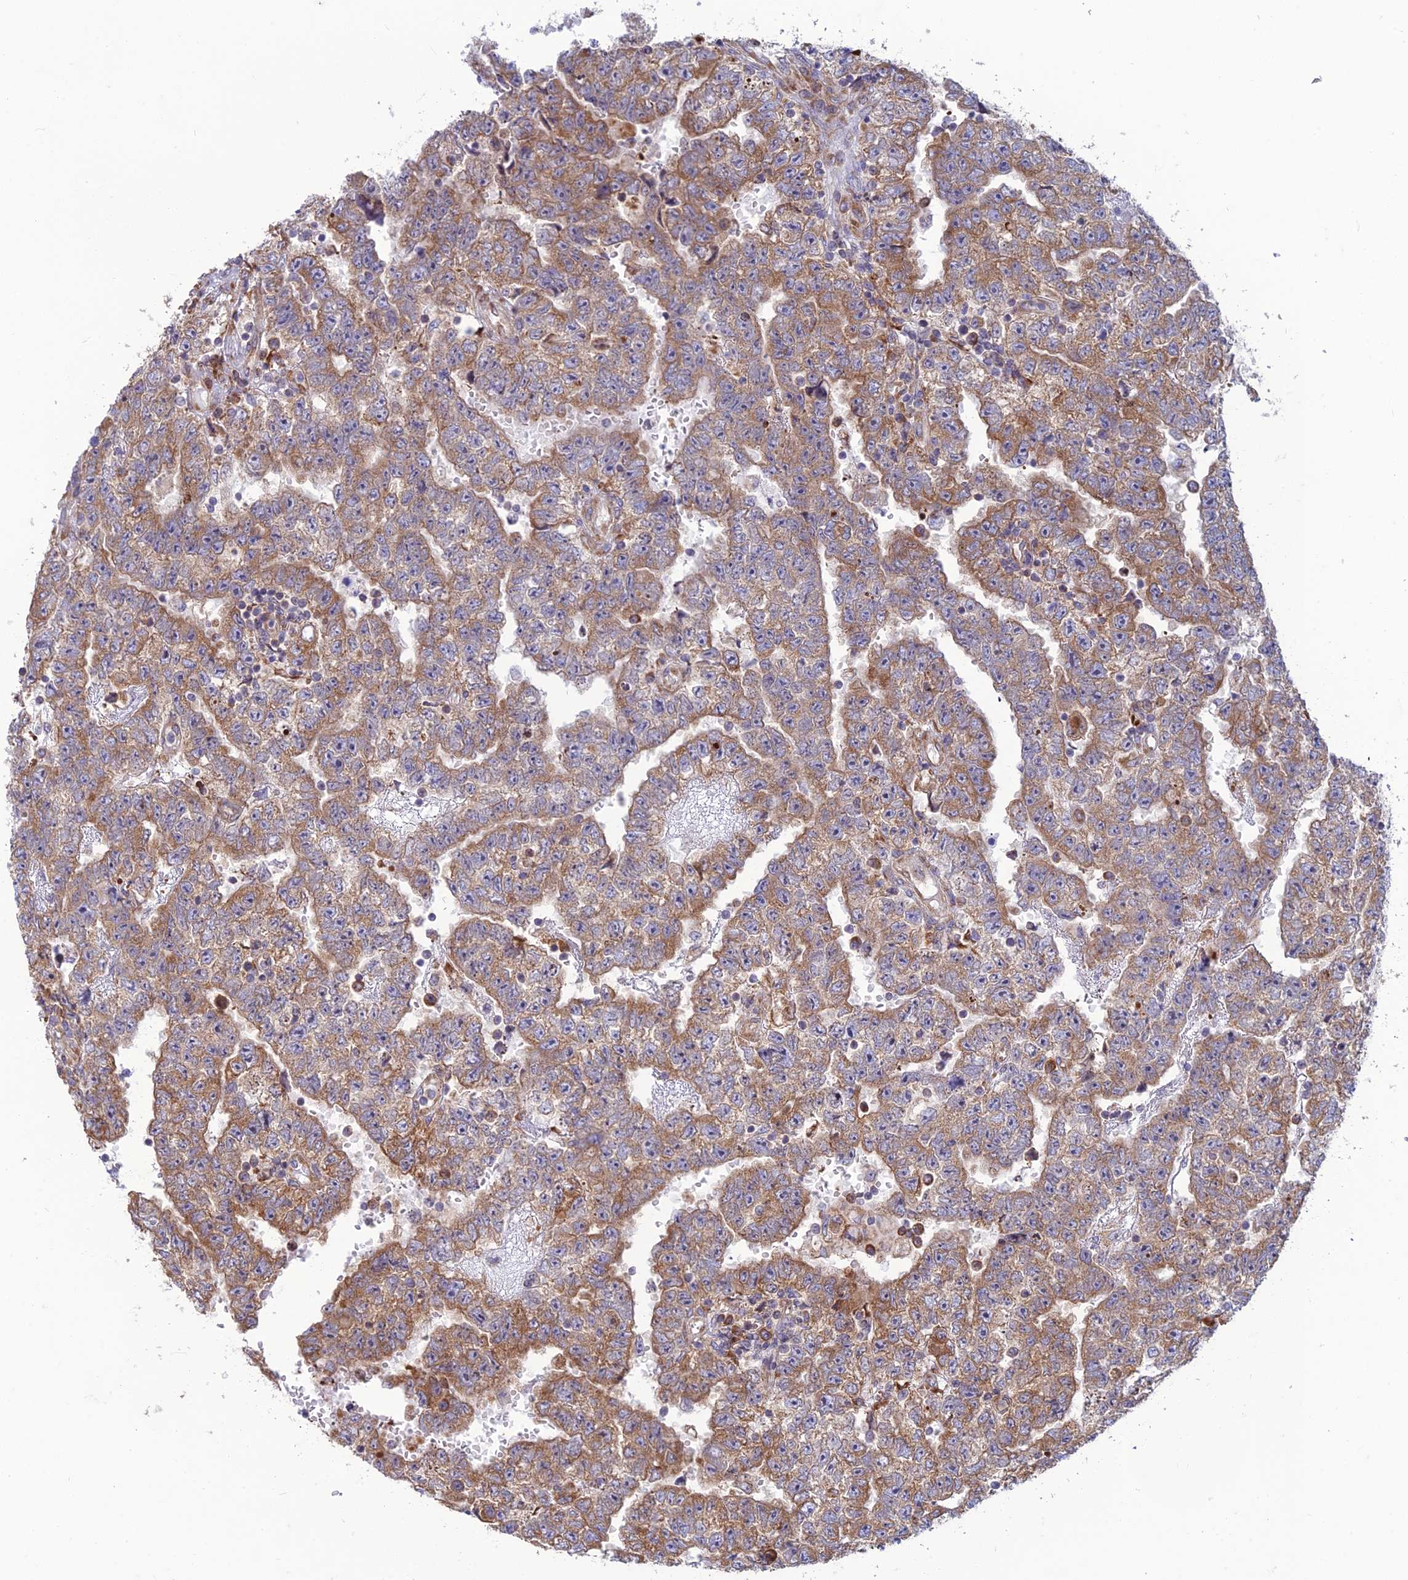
{"staining": {"intensity": "moderate", "quantity": ">75%", "location": "cytoplasmic/membranous"}, "tissue": "testis cancer", "cell_type": "Tumor cells", "image_type": "cancer", "snomed": [{"axis": "morphology", "description": "Carcinoma, Embryonal, NOS"}, {"axis": "topography", "description": "Testis"}], "caption": "This micrograph displays immunohistochemistry (IHC) staining of embryonal carcinoma (testis), with medium moderate cytoplasmic/membranous positivity in about >75% of tumor cells.", "gene": "RPL17-C18orf32", "patient": {"sex": "male", "age": 25}}